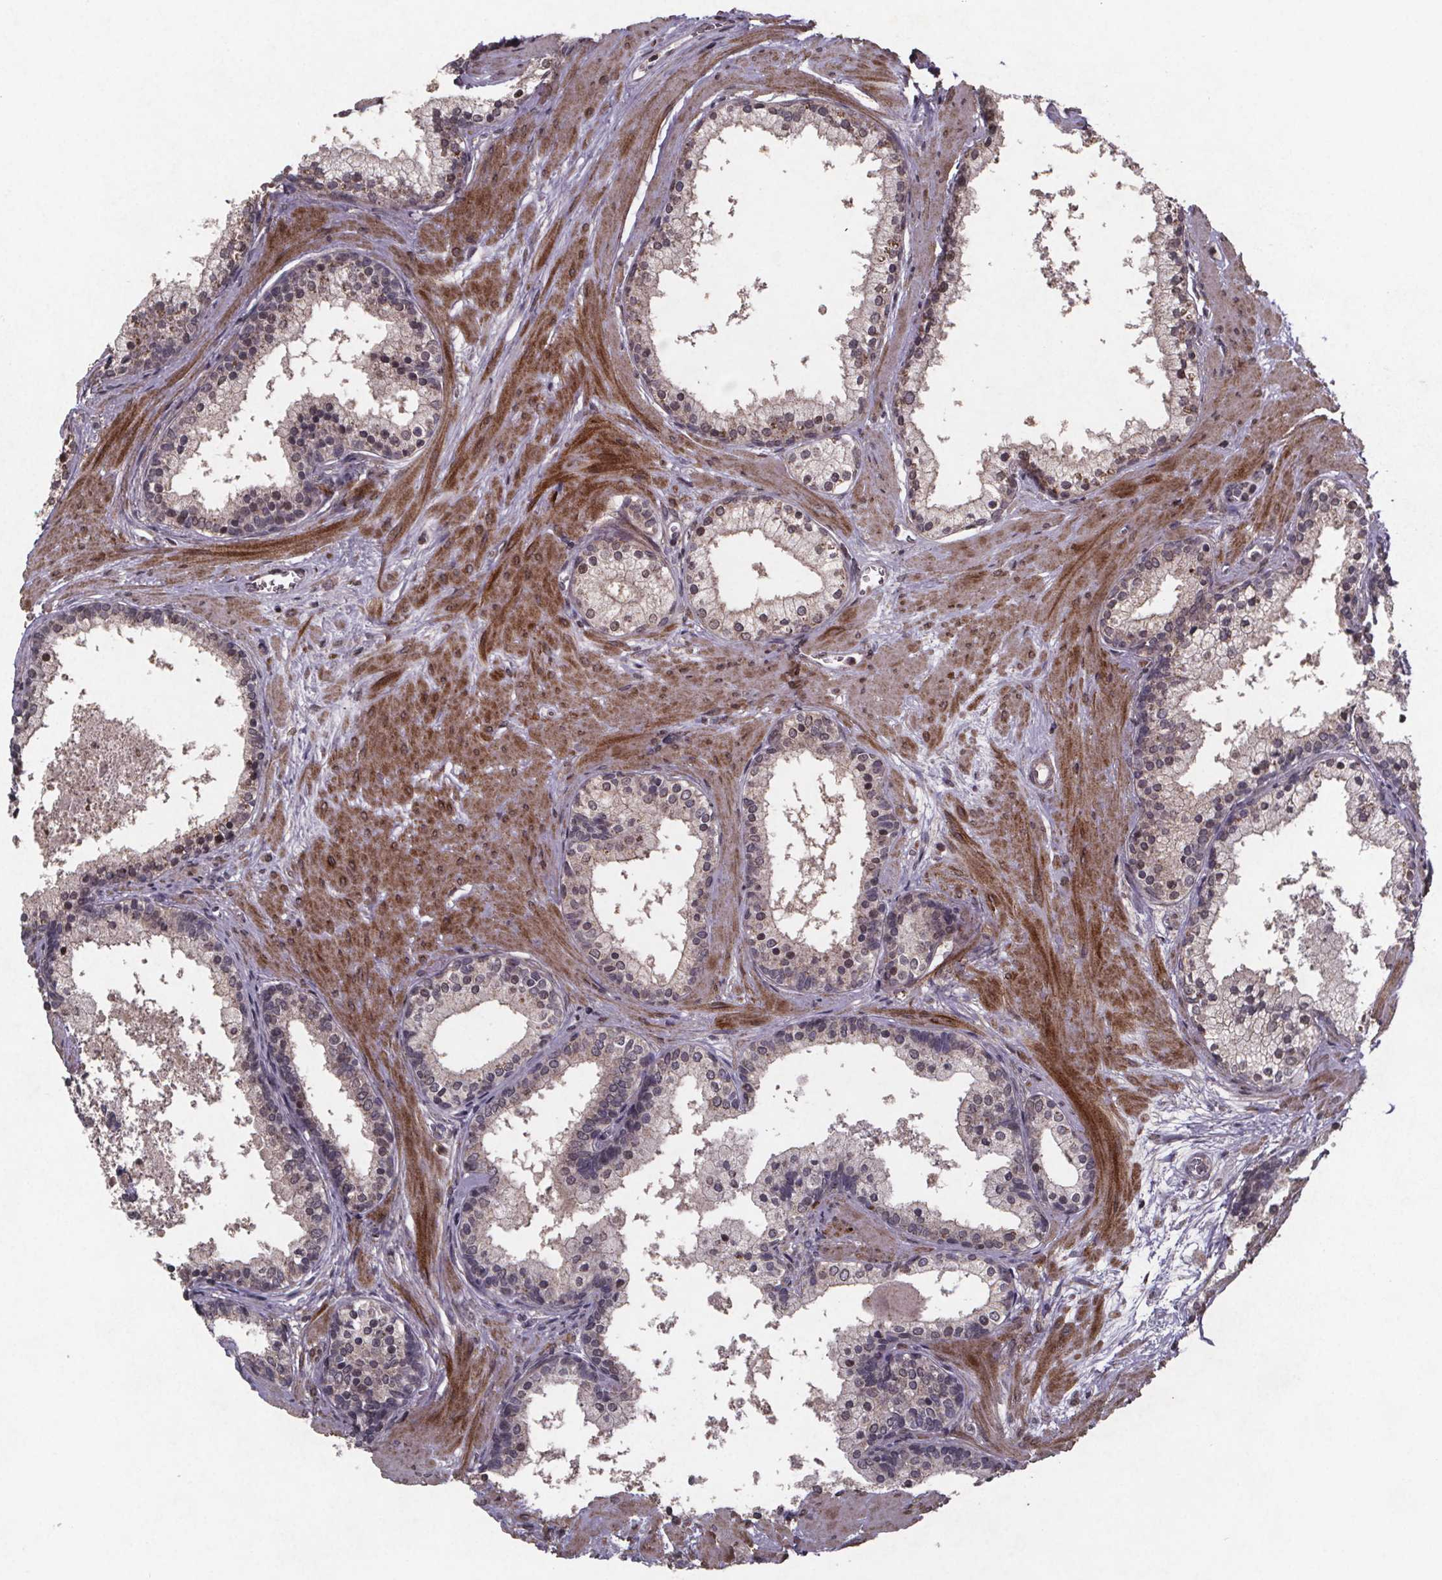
{"staining": {"intensity": "weak", "quantity": "25%-75%", "location": "cytoplasmic/membranous"}, "tissue": "prostate", "cell_type": "Glandular cells", "image_type": "normal", "snomed": [{"axis": "morphology", "description": "Normal tissue, NOS"}, {"axis": "topography", "description": "Prostate"}], "caption": "IHC histopathology image of normal prostate: human prostate stained using immunohistochemistry (IHC) reveals low levels of weak protein expression localized specifically in the cytoplasmic/membranous of glandular cells, appearing as a cytoplasmic/membranous brown color.", "gene": "PALLD", "patient": {"sex": "male", "age": 61}}